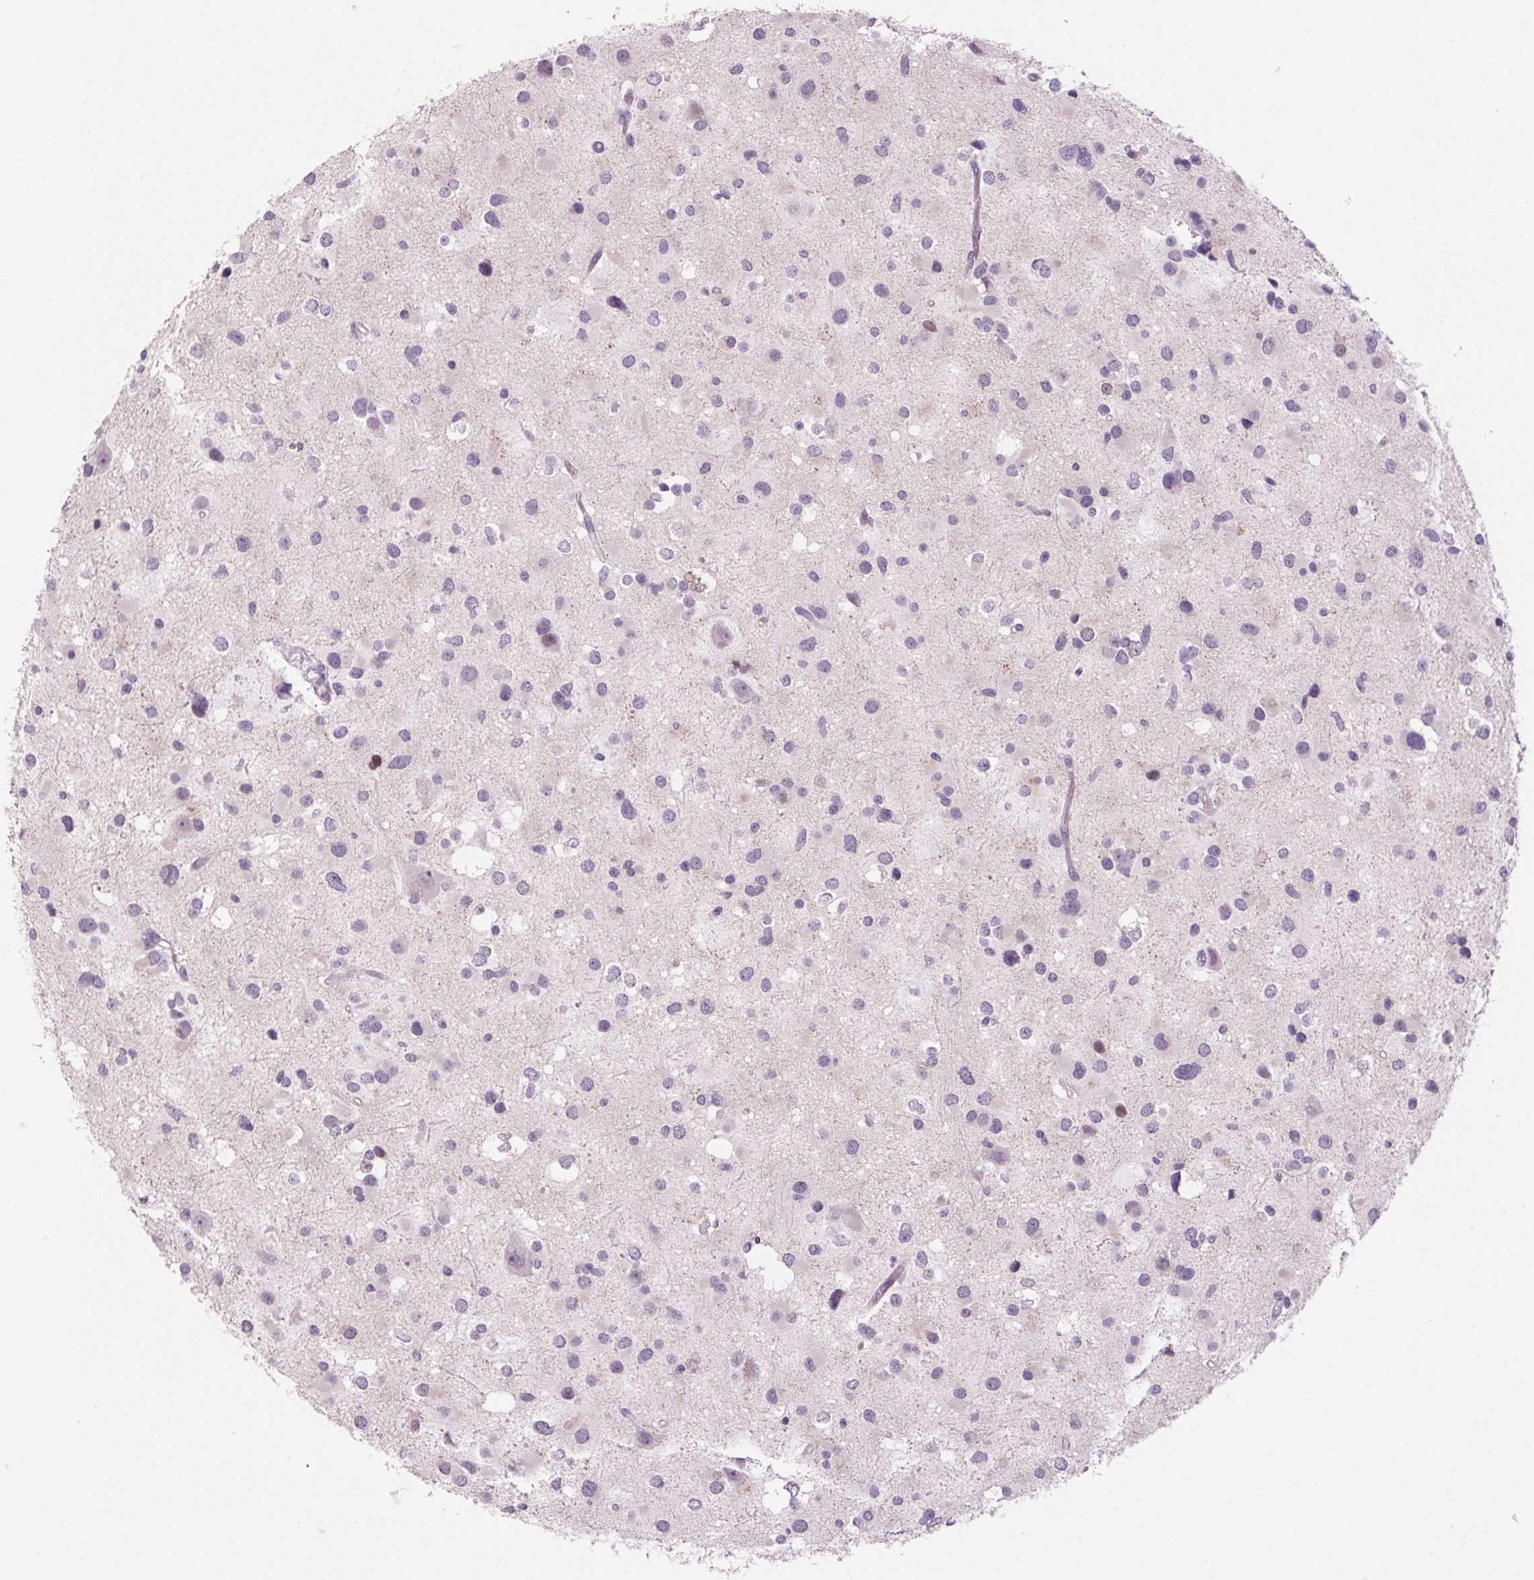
{"staining": {"intensity": "negative", "quantity": "none", "location": "none"}, "tissue": "glioma", "cell_type": "Tumor cells", "image_type": "cancer", "snomed": [{"axis": "morphology", "description": "Glioma, malignant, Low grade"}, {"axis": "topography", "description": "Brain"}], "caption": "Immunohistochemistry photomicrograph of human low-grade glioma (malignant) stained for a protein (brown), which displays no staining in tumor cells.", "gene": "PPP1R1A", "patient": {"sex": "female", "age": 32}}